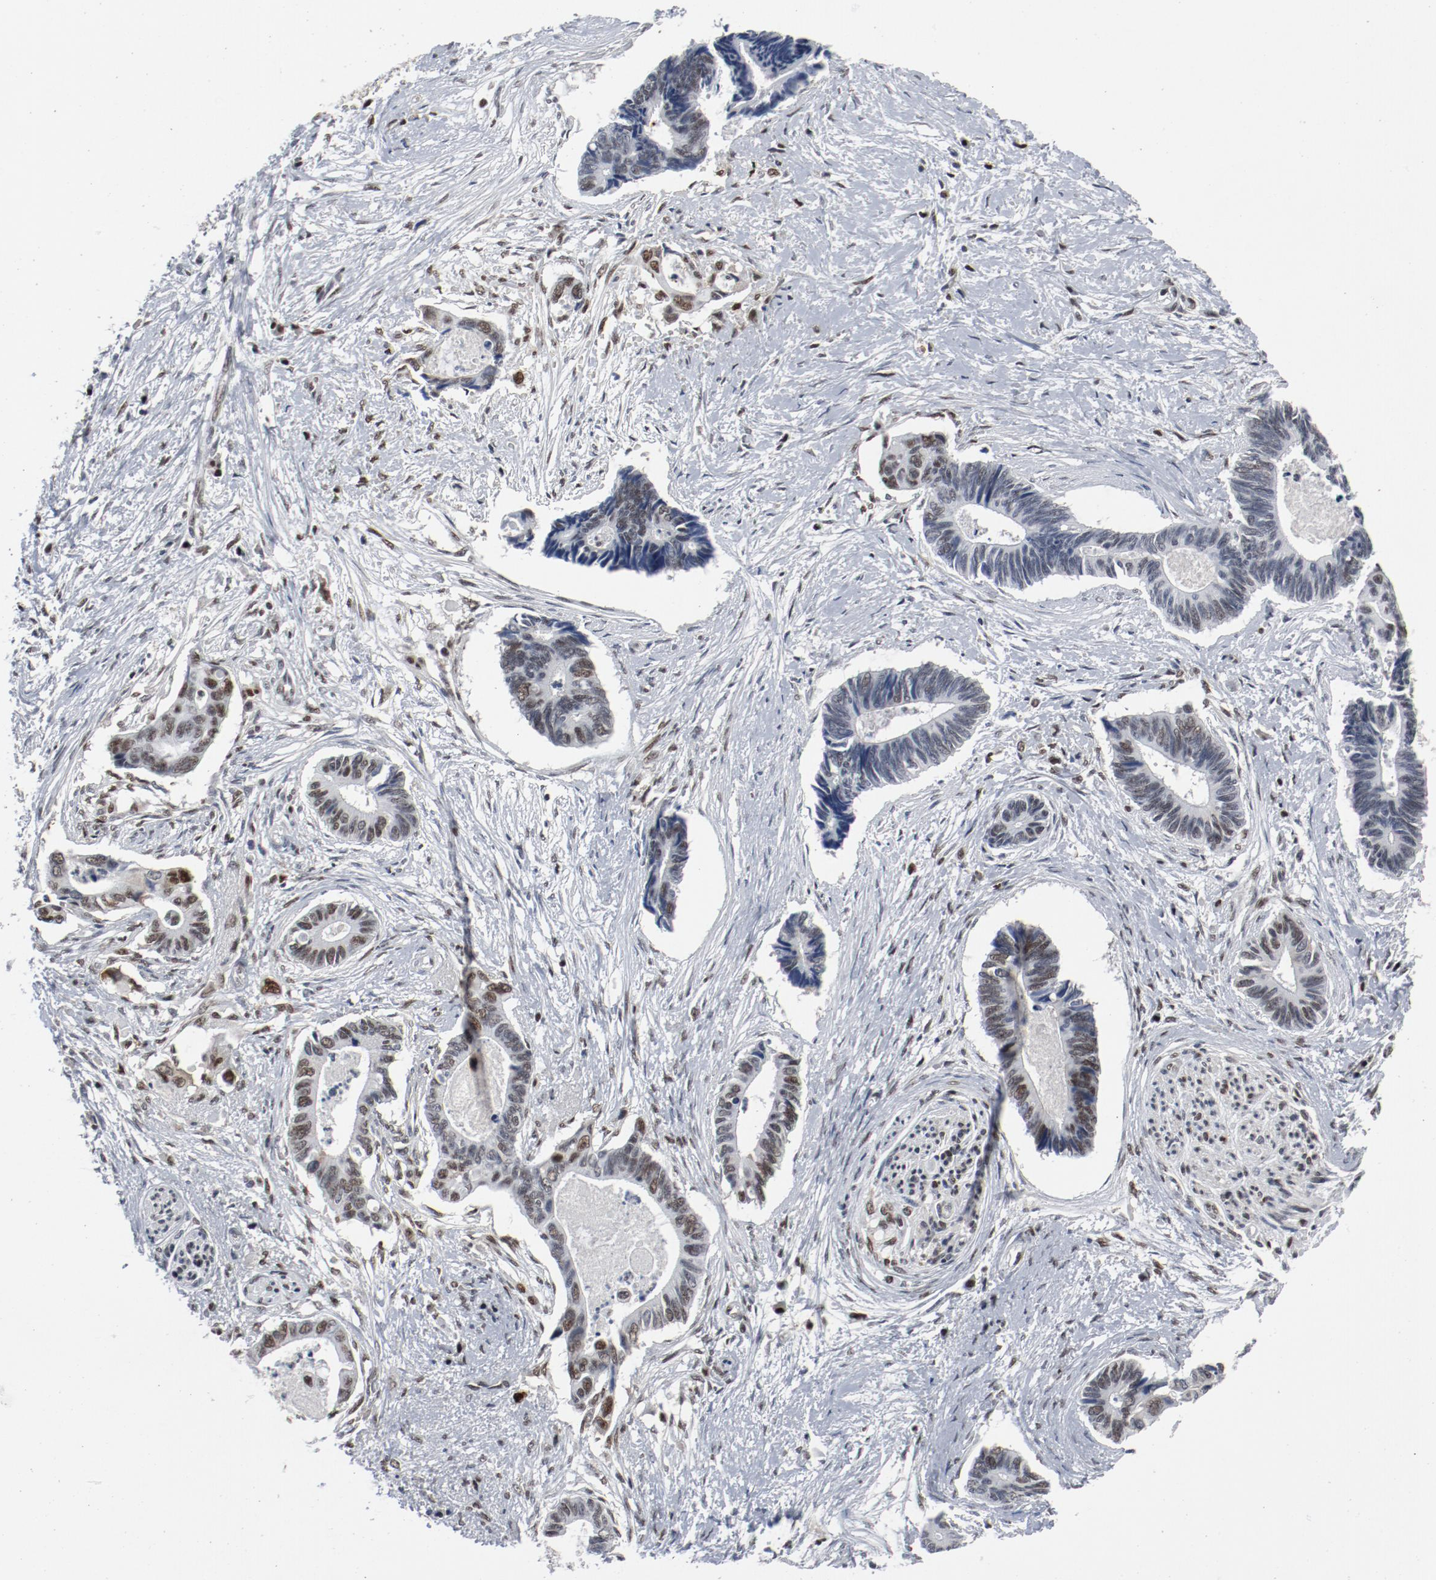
{"staining": {"intensity": "moderate", "quantity": "25%-75%", "location": "nuclear"}, "tissue": "pancreatic cancer", "cell_type": "Tumor cells", "image_type": "cancer", "snomed": [{"axis": "morphology", "description": "Adenocarcinoma, NOS"}, {"axis": "topography", "description": "Pancreas"}], "caption": "Adenocarcinoma (pancreatic) stained with a protein marker displays moderate staining in tumor cells.", "gene": "JMJD6", "patient": {"sex": "female", "age": 70}}